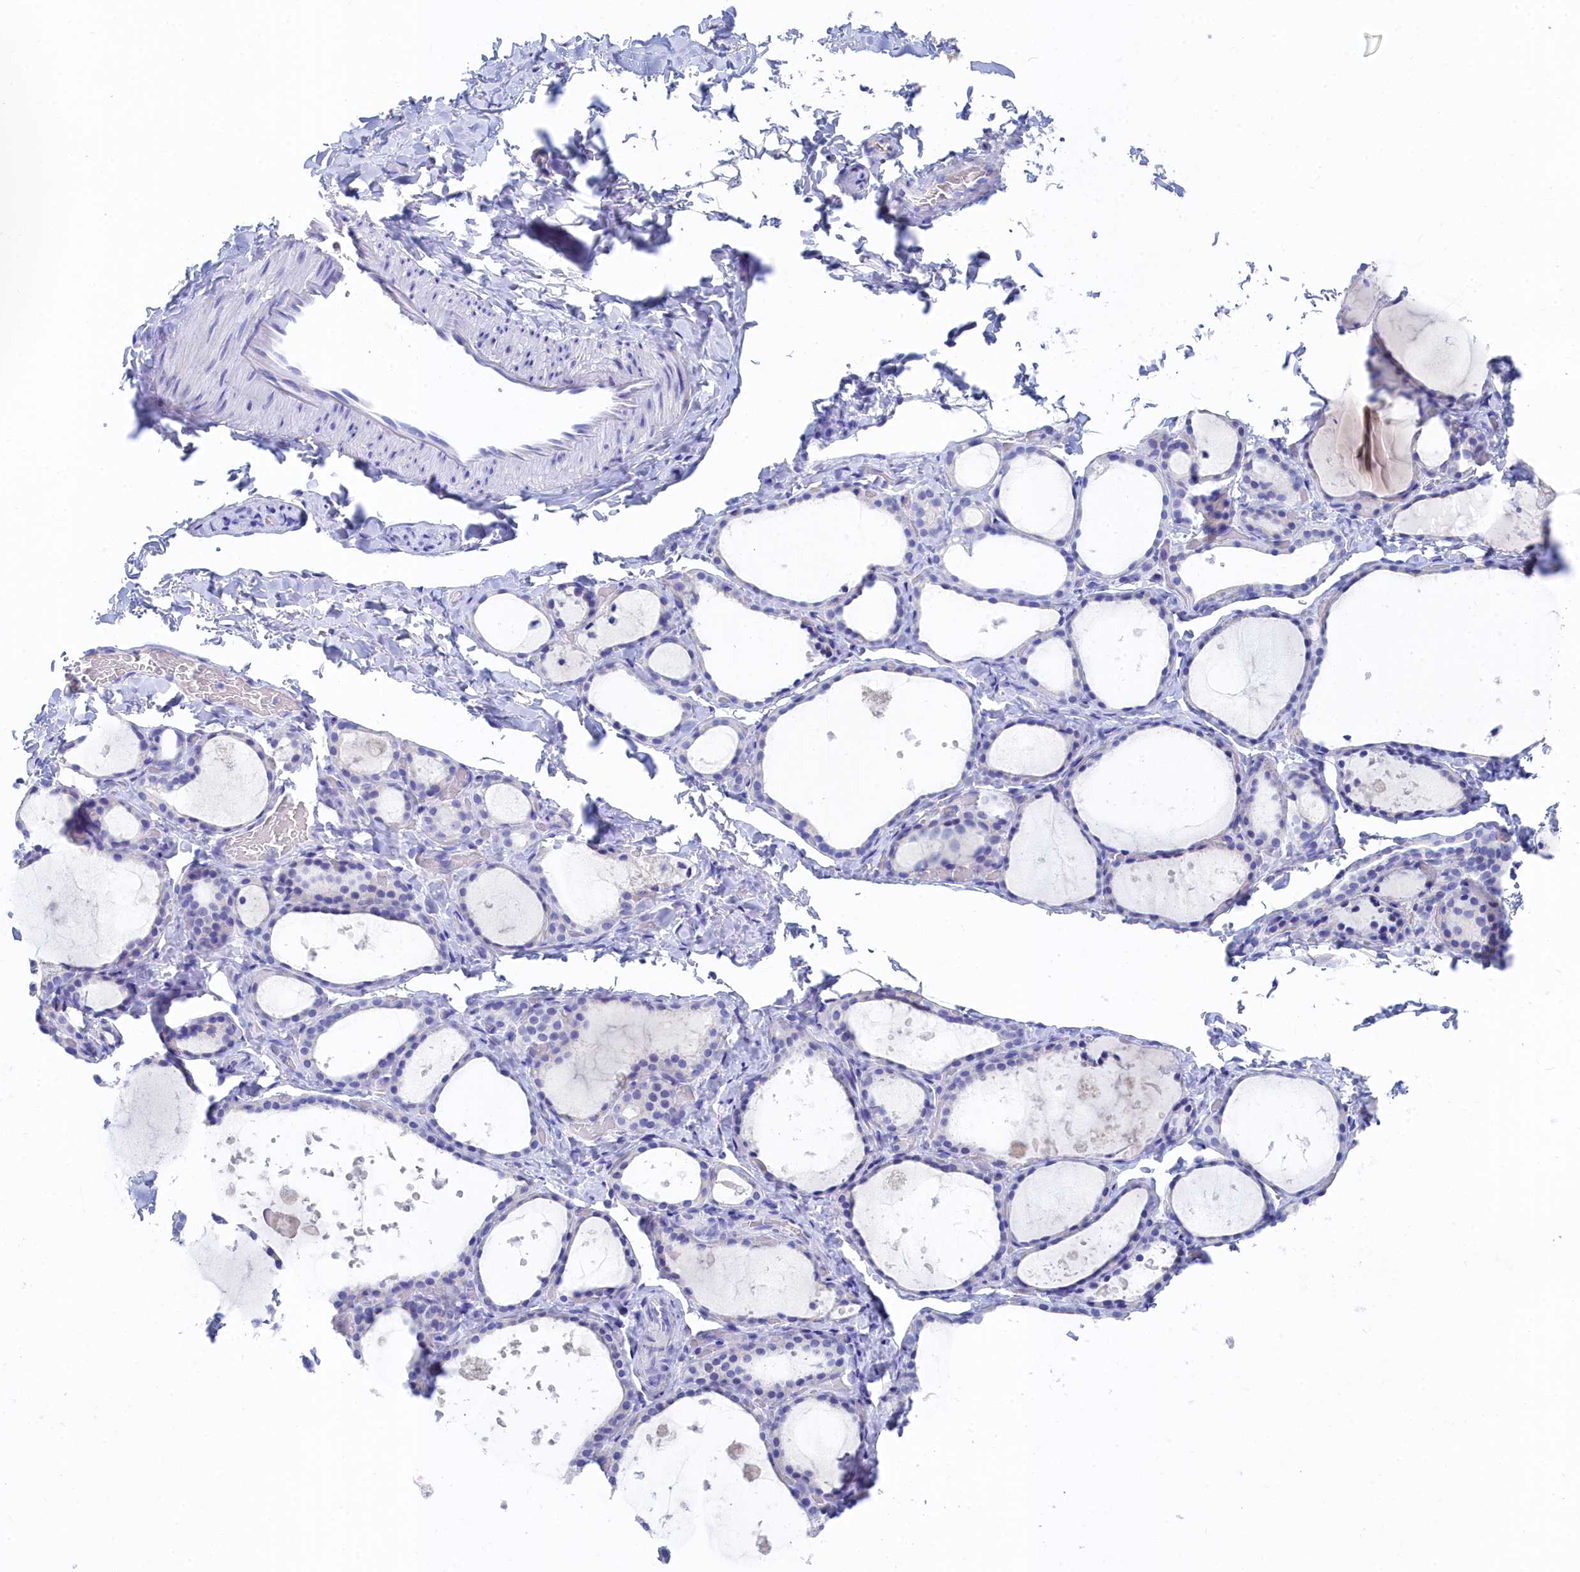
{"staining": {"intensity": "negative", "quantity": "none", "location": "none"}, "tissue": "thyroid gland", "cell_type": "Glandular cells", "image_type": "normal", "snomed": [{"axis": "morphology", "description": "Normal tissue, NOS"}, {"axis": "topography", "description": "Thyroid gland"}], "caption": "Image shows no protein positivity in glandular cells of normal thyroid gland. (Brightfield microscopy of DAB IHC at high magnification).", "gene": "TRIM10", "patient": {"sex": "female", "age": 44}}